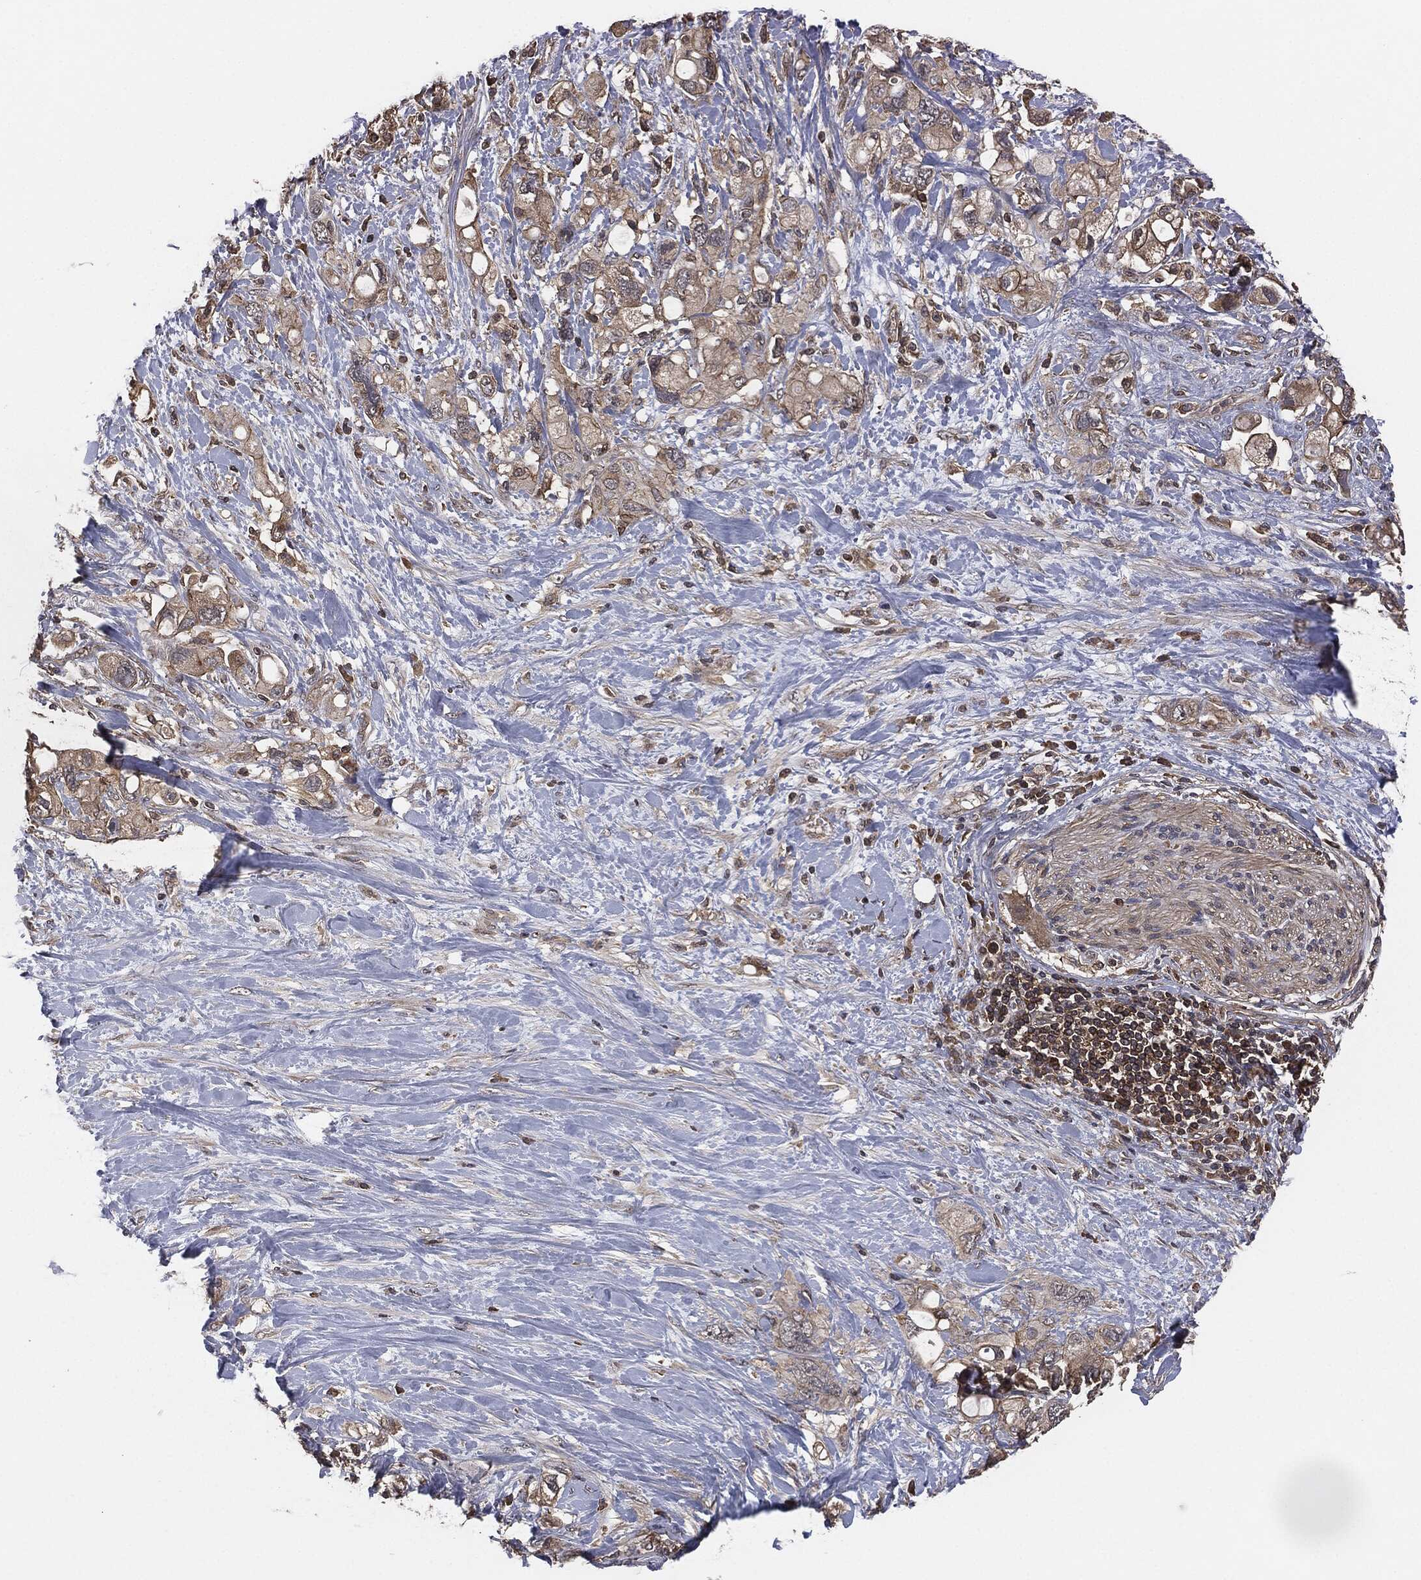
{"staining": {"intensity": "weak", "quantity": "25%-75%", "location": "cytoplasmic/membranous"}, "tissue": "pancreatic cancer", "cell_type": "Tumor cells", "image_type": "cancer", "snomed": [{"axis": "morphology", "description": "Adenocarcinoma, NOS"}, {"axis": "topography", "description": "Pancreas"}], "caption": "Human pancreatic adenocarcinoma stained for a protein (brown) displays weak cytoplasmic/membranous positive expression in about 25%-75% of tumor cells.", "gene": "ERBIN", "patient": {"sex": "female", "age": 56}}